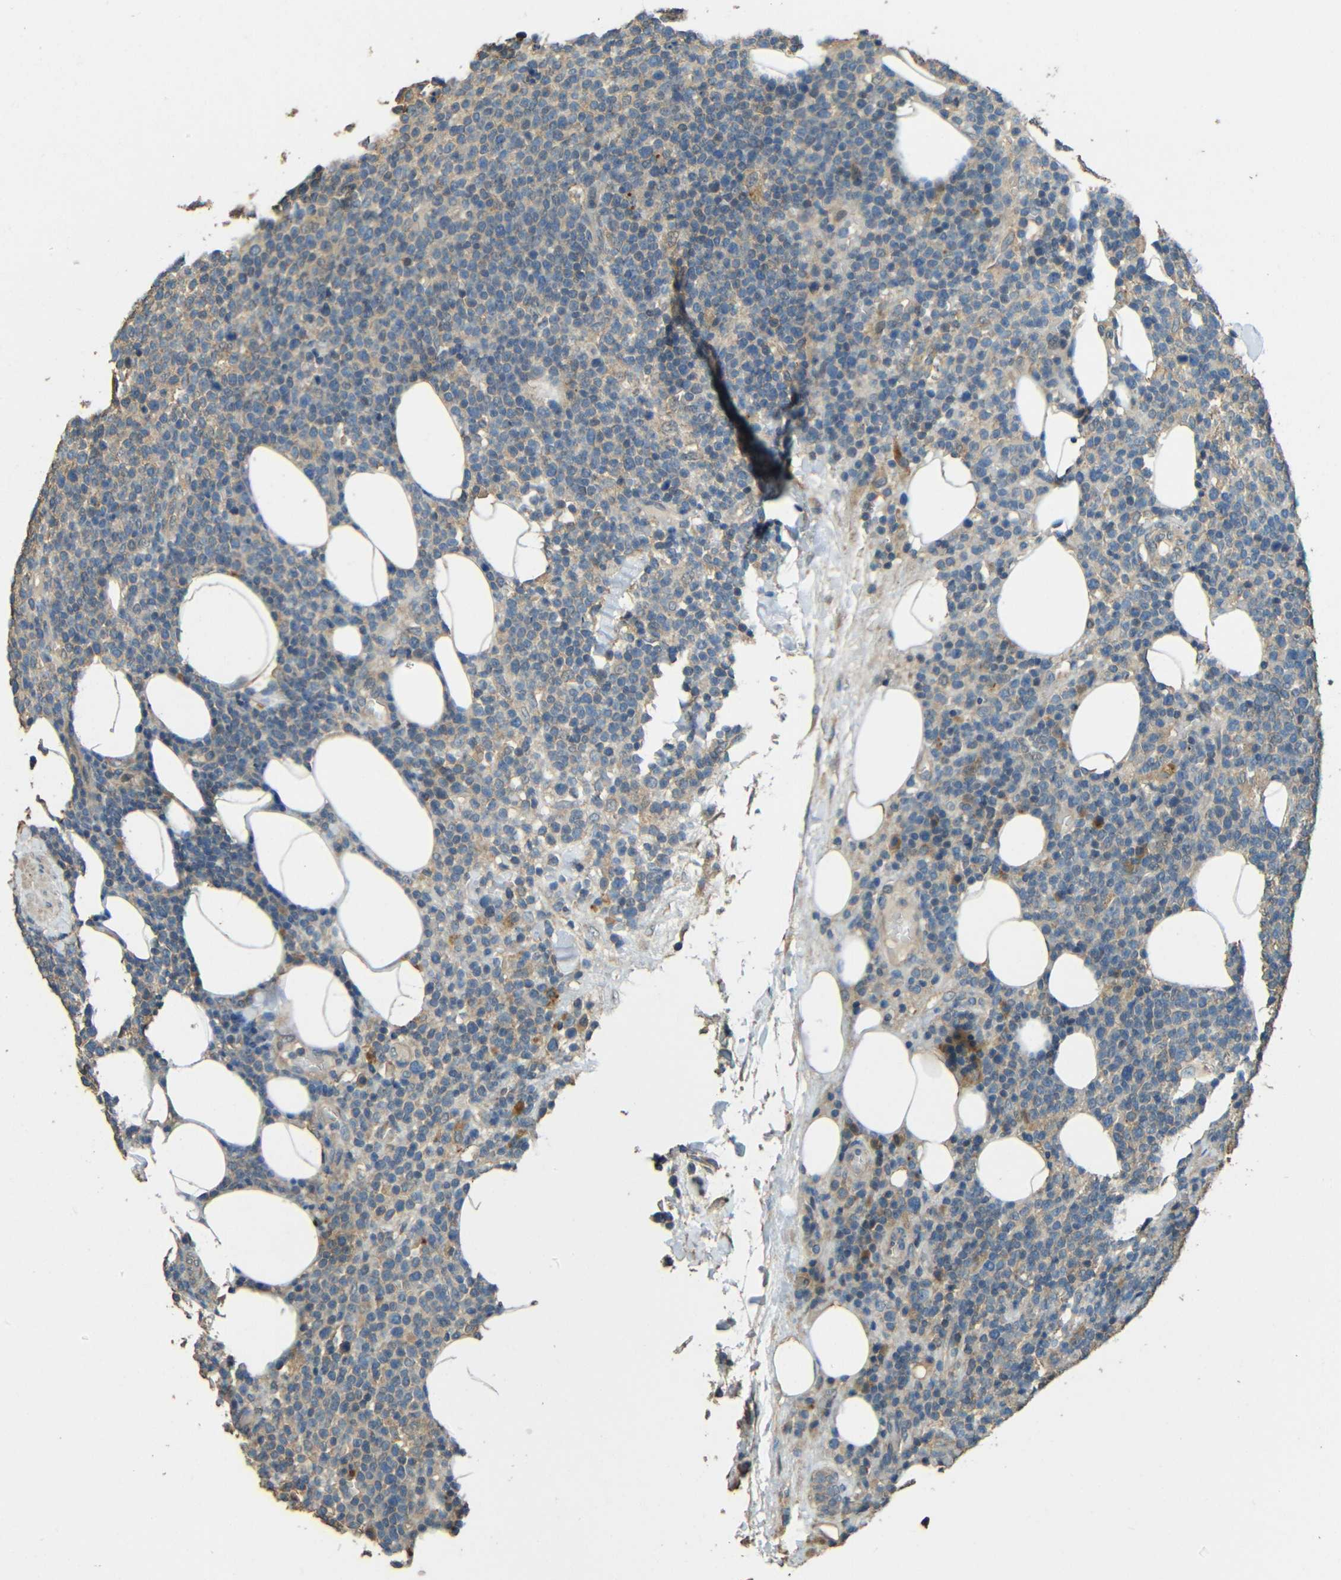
{"staining": {"intensity": "weak", "quantity": "25%-75%", "location": "cytoplasmic/membranous"}, "tissue": "lymphoma", "cell_type": "Tumor cells", "image_type": "cancer", "snomed": [{"axis": "morphology", "description": "Malignant lymphoma, non-Hodgkin's type, High grade"}, {"axis": "topography", "description": "Lymph node"}], "caption": "High-power microscopy captured an immunohistochemistry photomicrograph of high-grade malignant lymphoma, non-Hodgkin's type, revealing weak cytoplasmic/membranous staining in about 25%-75% of tumor cells.", "gene": "ACACA", "patient": {"sex": "male", "age": 61}}